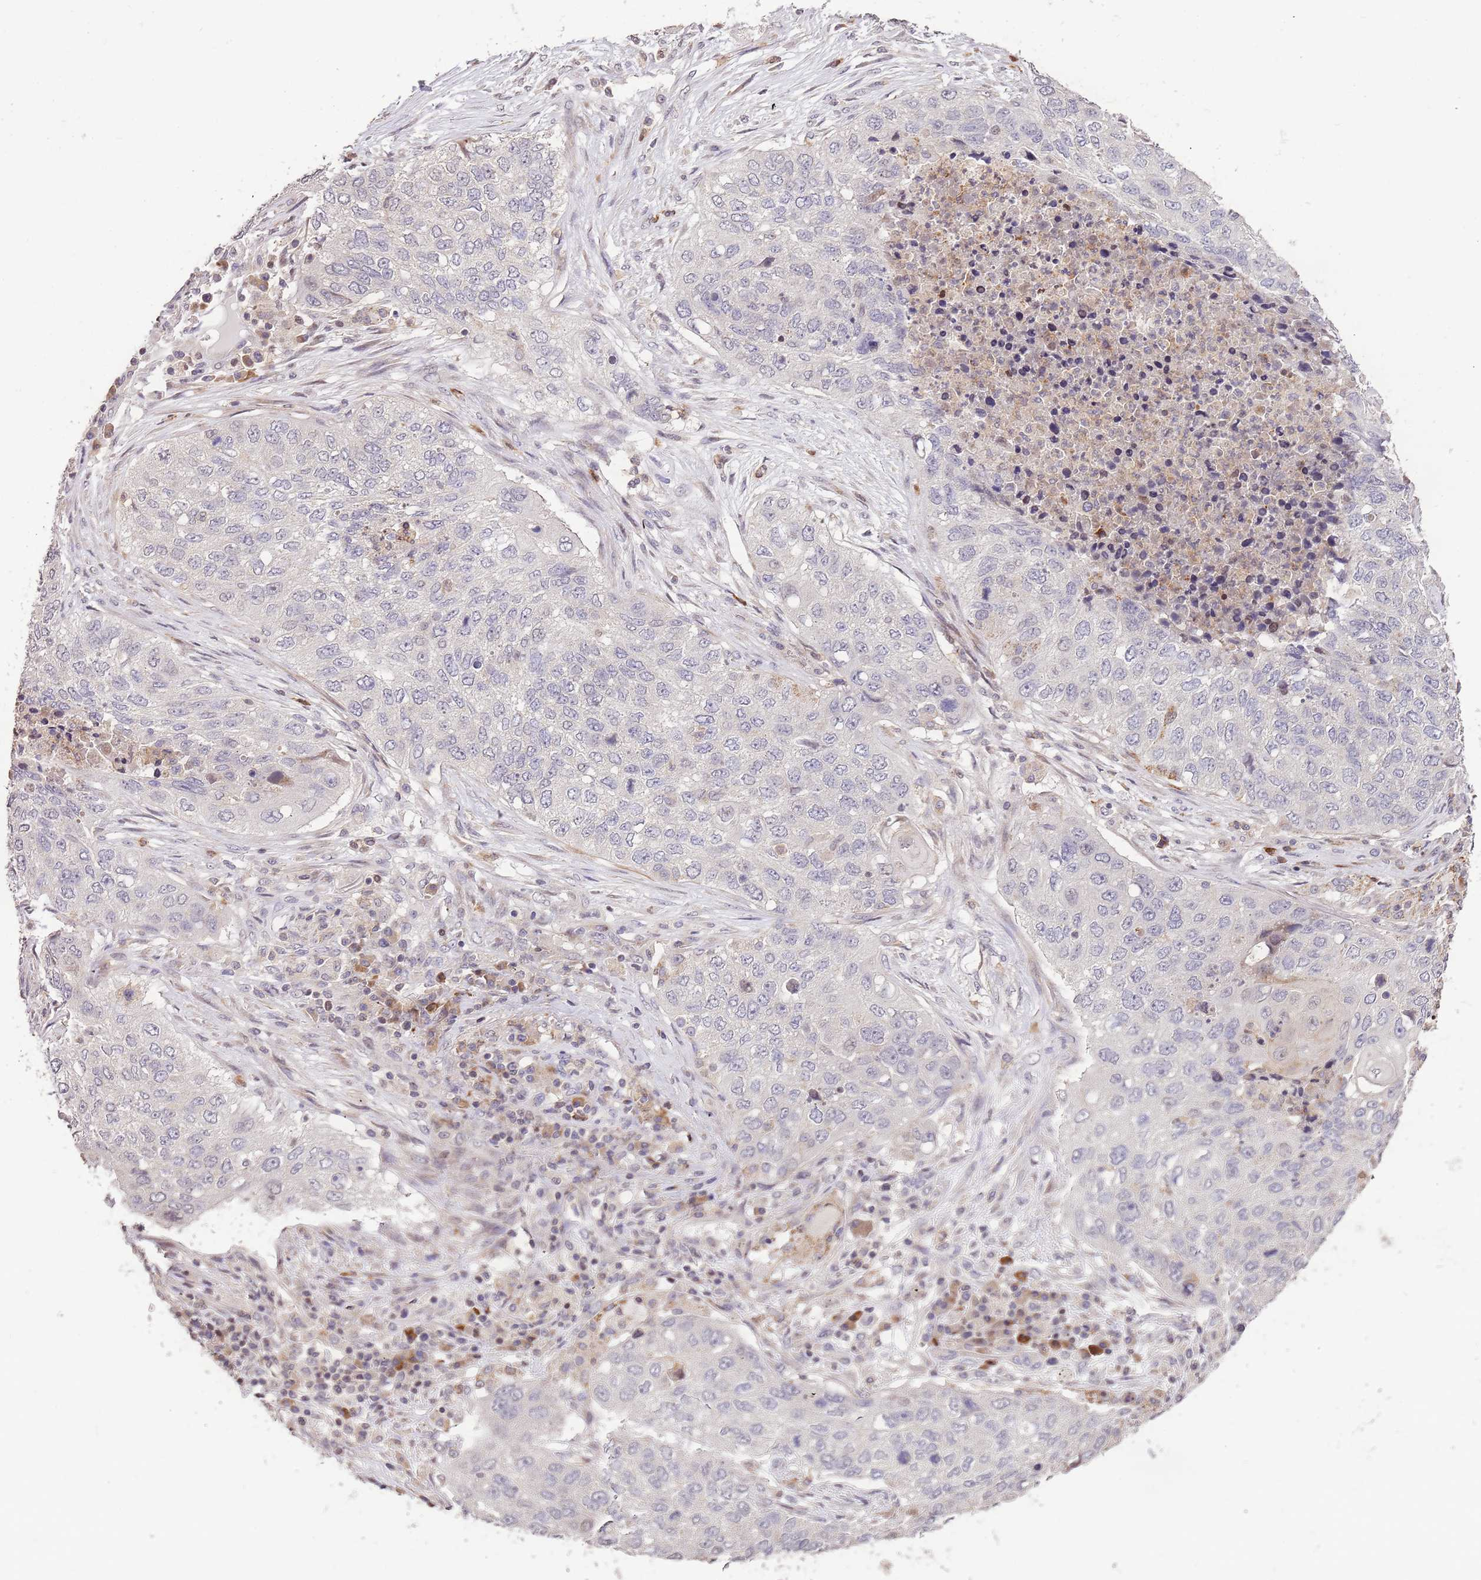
{"staining": {"intensity": "negative", "quantity": "none", "location": "none"}, "tissue": "lung cancer", "cell_type": "Tumor cells", "image_type": "cancer", "snomed": [{"axis": "morphology", "description": "Squamous cell carcinoma, NOS"}, {"axis": "topography", "description": "Lung"}], "caption": "High power microscopy micrograph of an IHC micrograph of lung cancer (squamous cell carcinoma), revealing no significant expression in tumor cells. (DAB (3,3'-diaminobenzidine) immunohistochemistry (IHC) with hematoxylin counter stain).", "gene": "SLC16A4", "patient": {"sex": "female", "age": 63}}